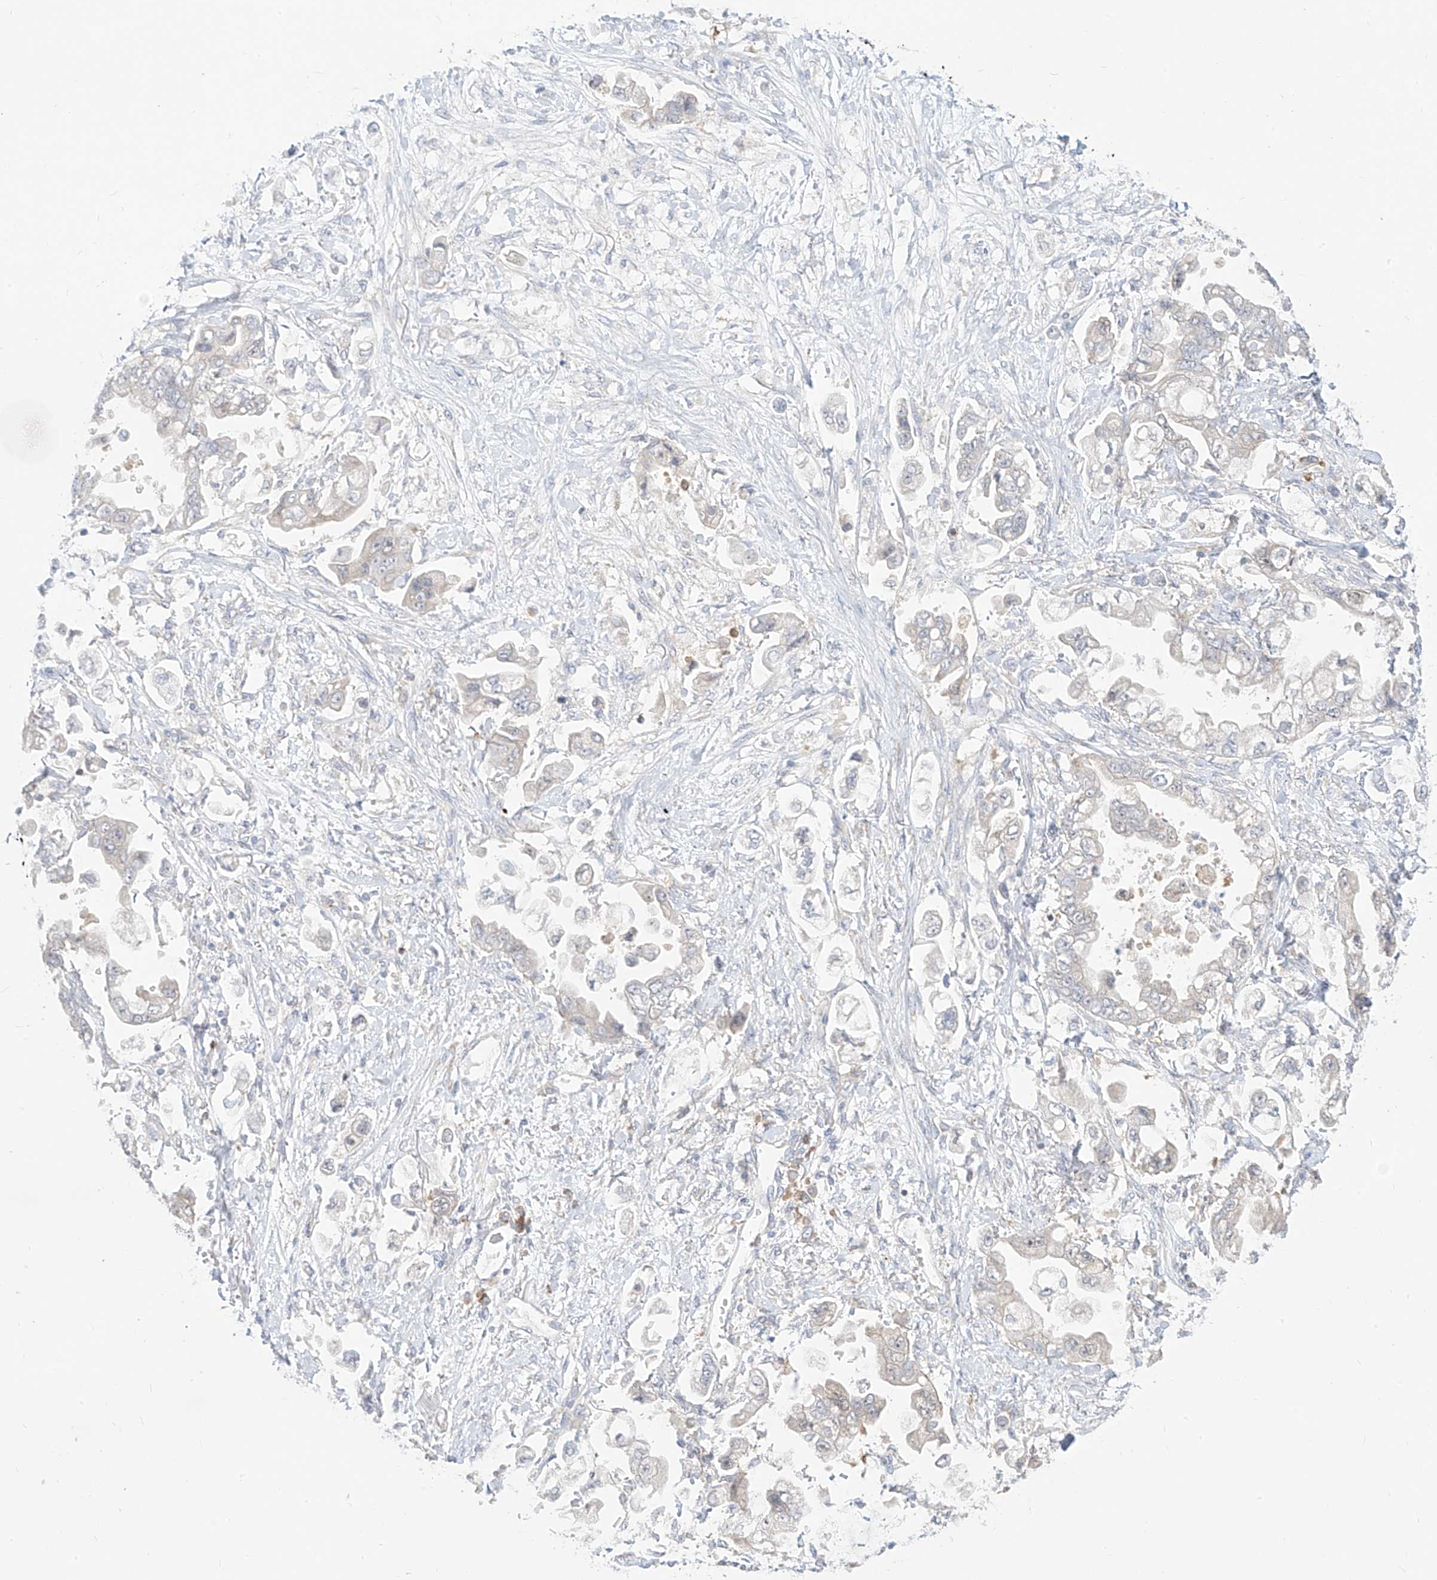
{"staining": {"intensity": "negative", "quantity": "none", "location": "none"}, "tissue": "stomach cancer", "cell_type": "Tumor cells", "image_type": "cancer", "snomed": [{"axis": "morphology", "description": "Adenocarcinoma, NOS"}, {"axis": "topography", "description": "Stomach"}], "caption": "Stomach adenocarcinoma stained for a protein using immunohistochemistry reveals no positivity tumor cells.", "gene": "SYTL3", "patient": {"sex": "male", "age": 62}}